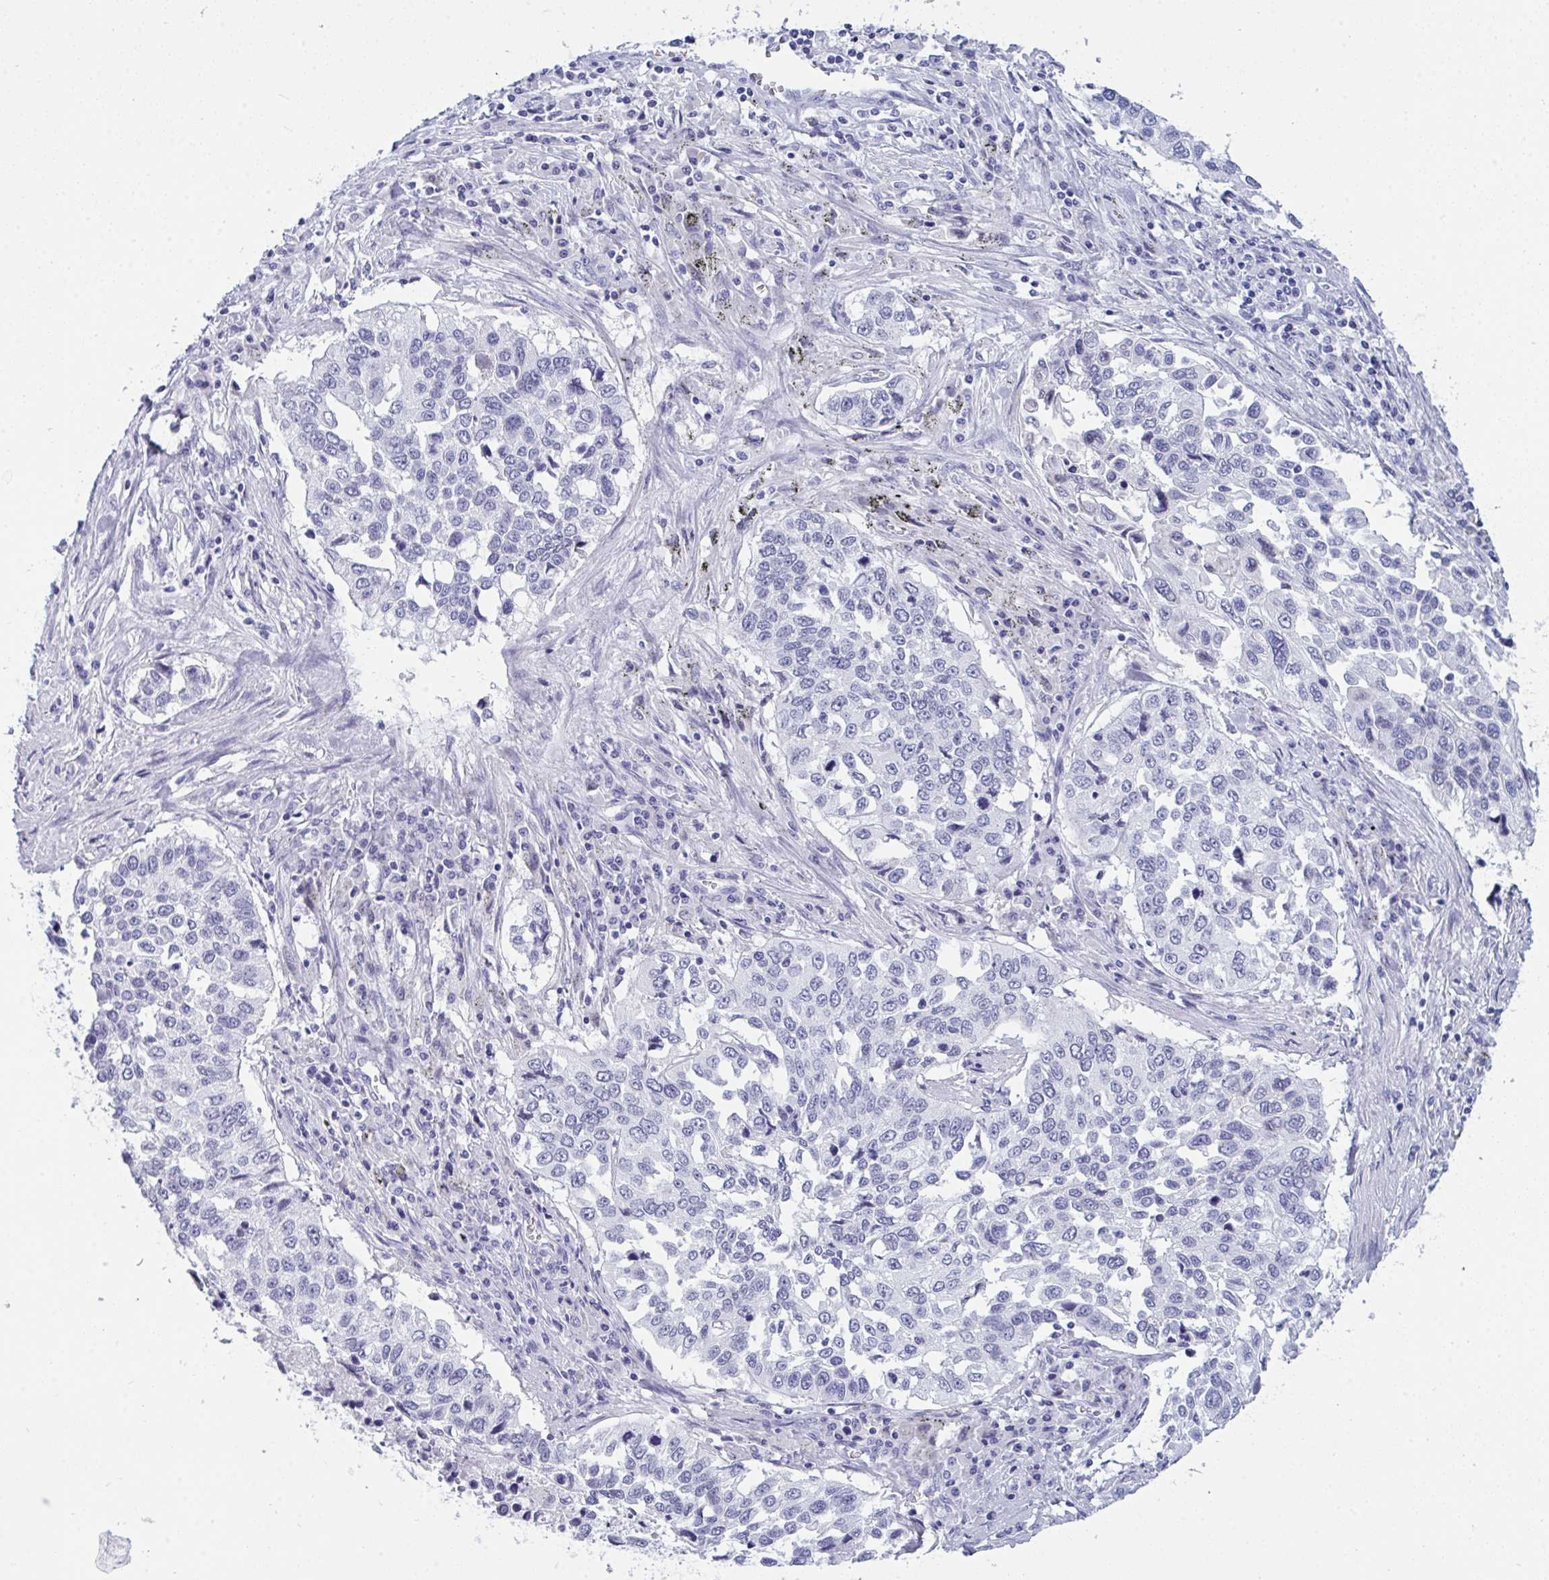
{"staining": {"intensity": "negative", "quantity": "none", "location": "none"}, "tissue": "lung cancer", "cell_type": "Tumor cells", "image_type": "cancer", "snomed": [{"axis": "morphology", "description": "Squamous cell carcinoma, NOS"}, {"axis": "topography", "description": "Lung"}], "caption": "Lung cancer was stained to show a protein in brown. There is no significant expression in tumor cells.", "gene": "PRDM9", "patient": {"sex": "male", "age": 62}}